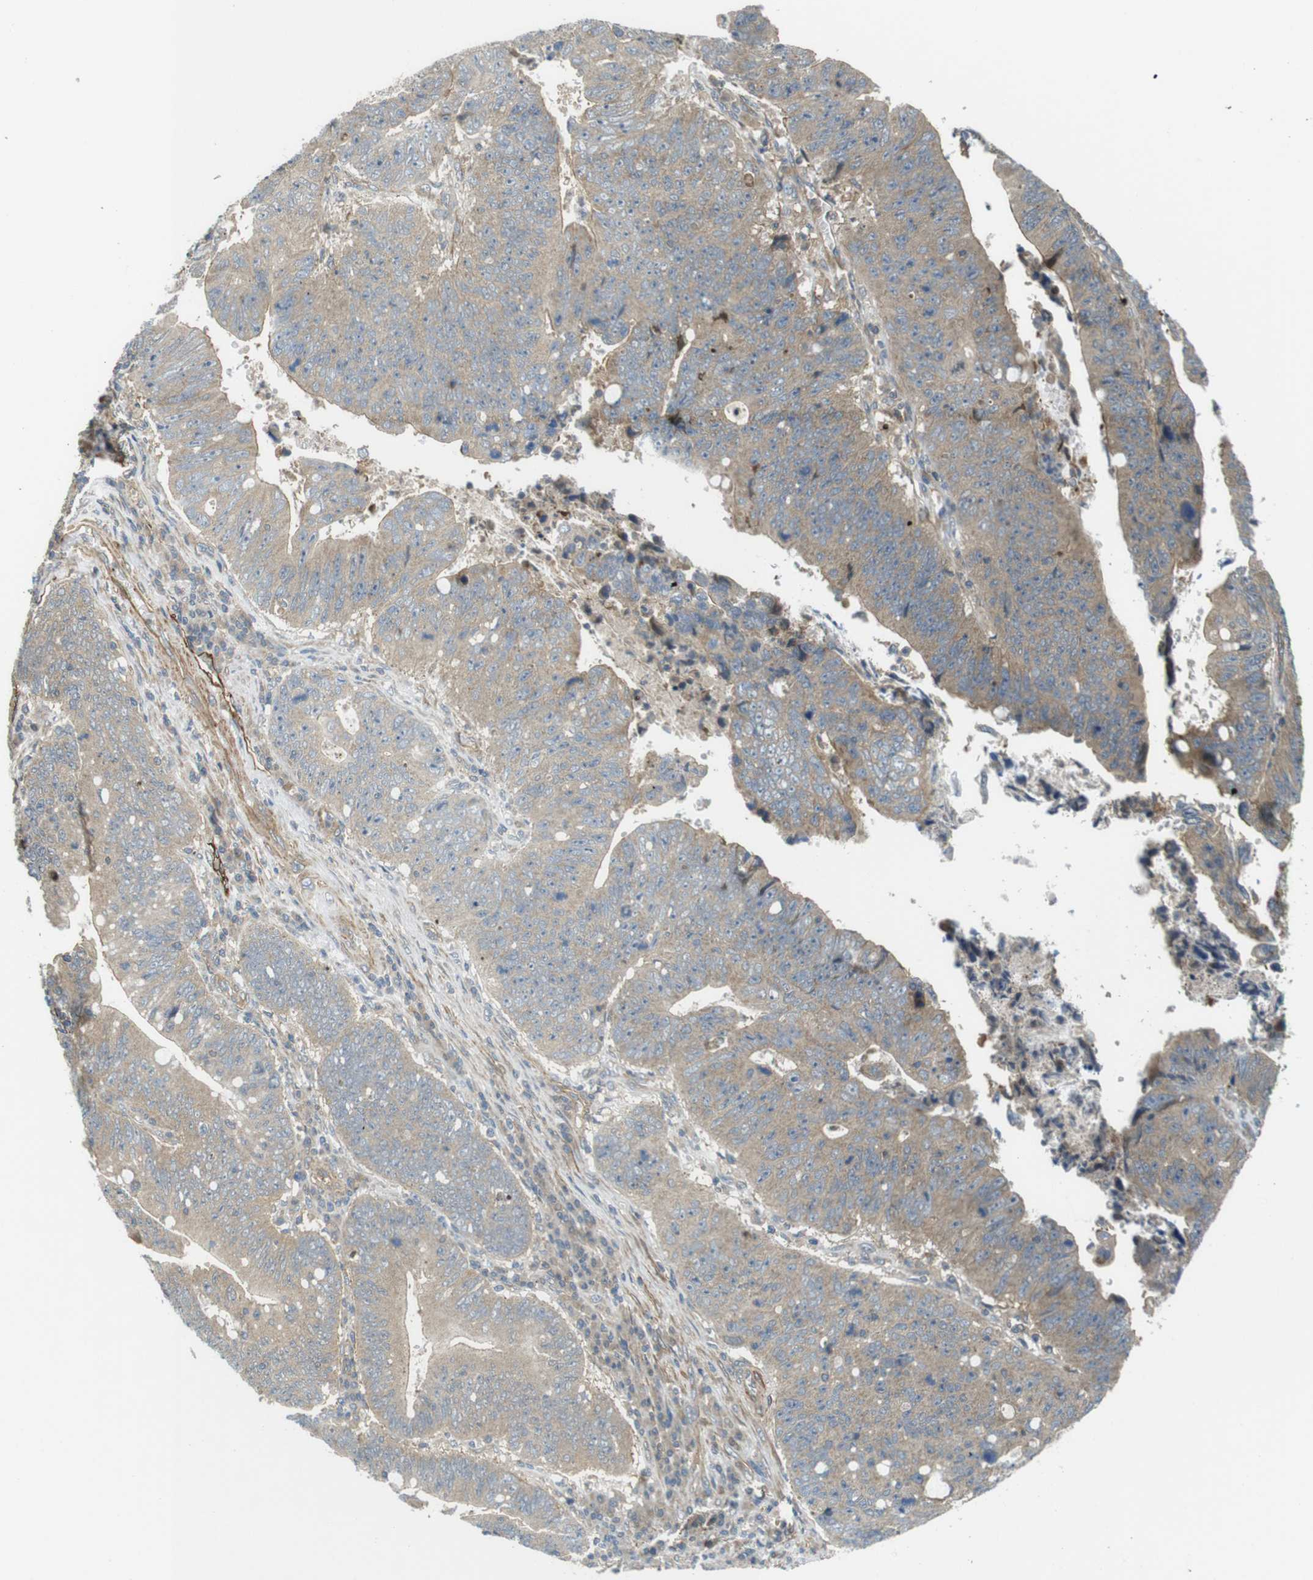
{"staining": {"intensity": "moderate", "quantity": ">75%", "location": "cytoplasmic/membranous"}, "tissue": "stomach cancer", "cell_type": "Tumor cells", "image_type": "cancer", "snomed": [{"axis": "morphology", "description": "Adenocarcinoma, NOS"}, {"axis": "topography", "description": "Stomach"}], "caption": "A high-resolution micrograph shows immunohistochemistry staining of stomach adenocarcinoma, which demonstrates moderate cytoplasmic/membranous positivity in about >75% of tumor cells. (DAB = brown stain, brightfield microscopy at high magnification).", "gene": "TSC1", "patient": {"sex": "male", "age": 59}}